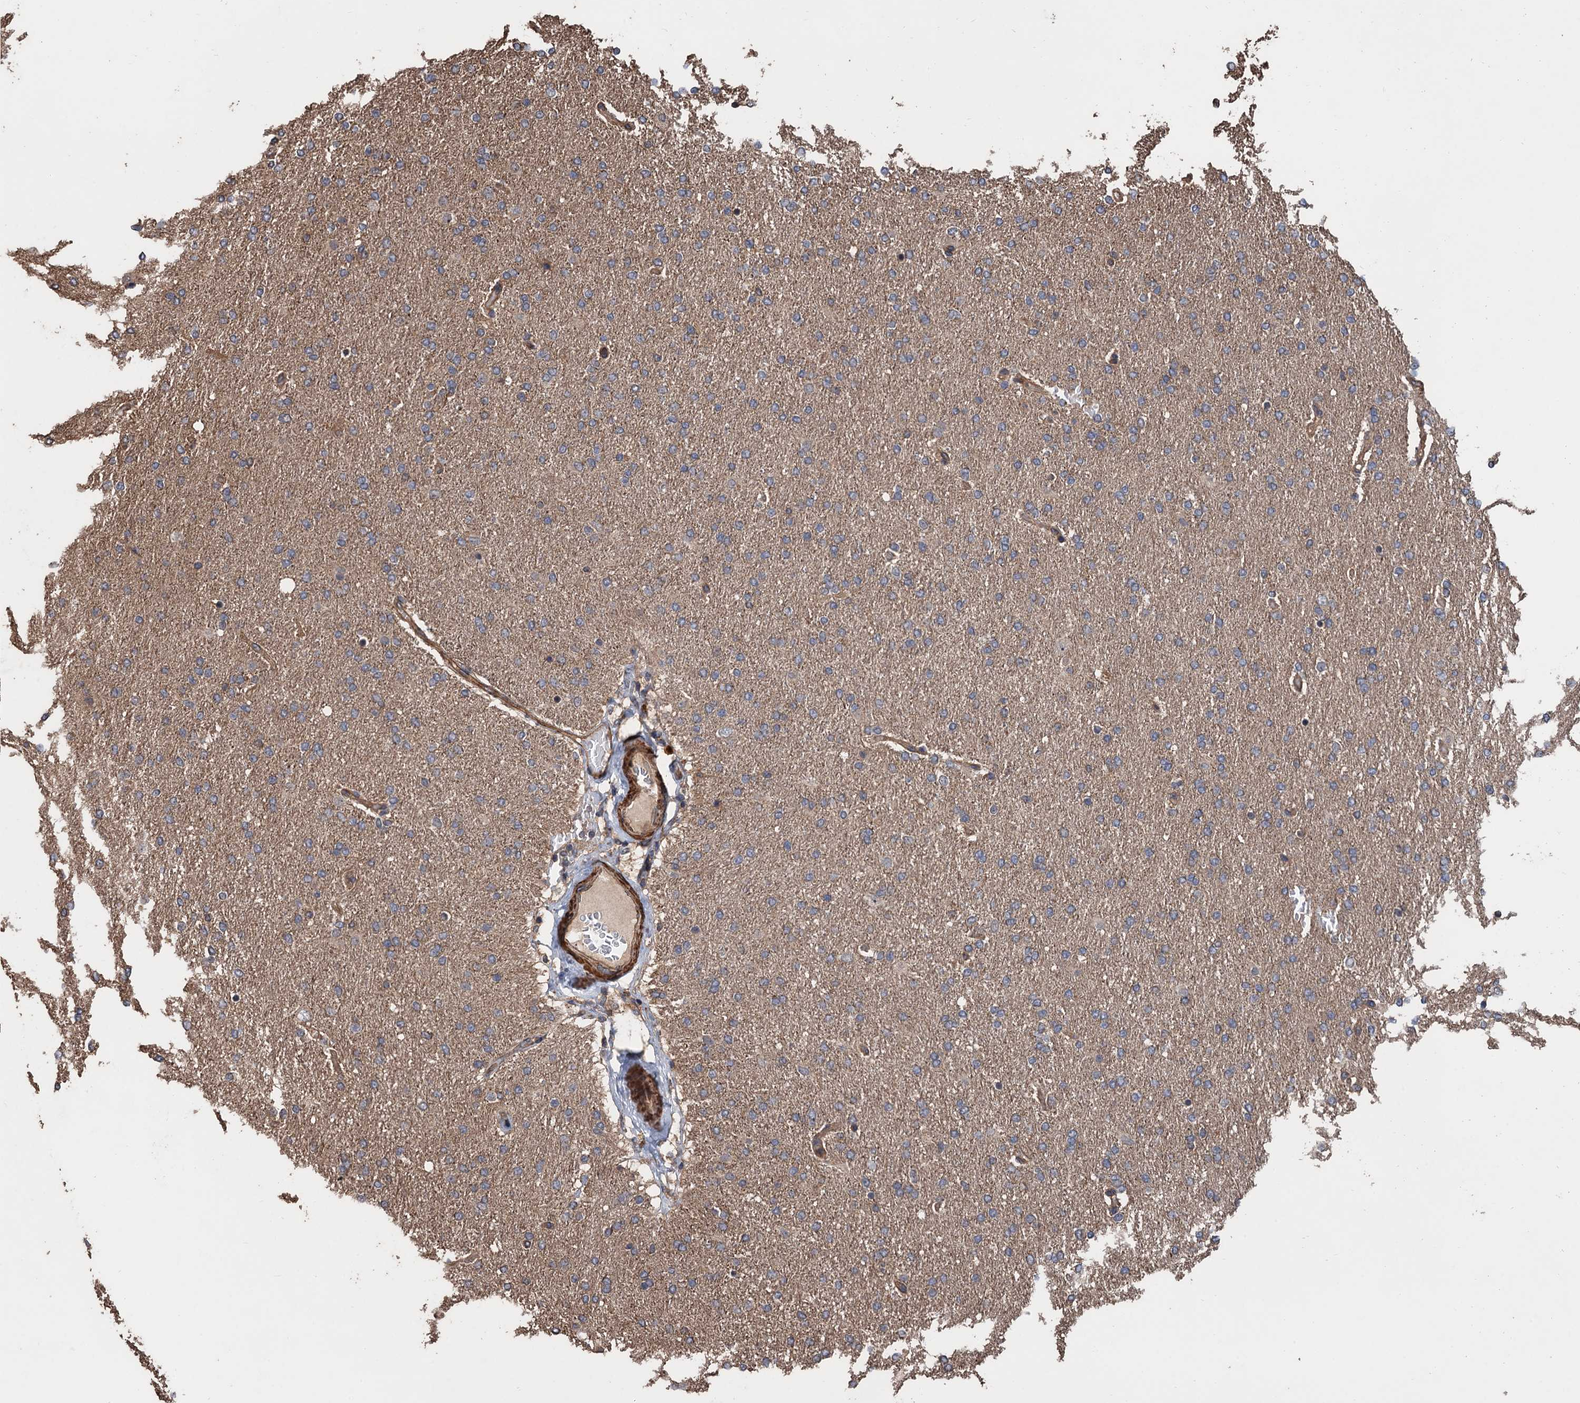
{"staining": {"intensity": "weak", "quantity": "25%-75%", "location": "cytoplasmic/membranous"}, "tissue": "glioma", "cell_type": "Tumor cells", "image_type": "cancer", "snomed": [{"axis": "morphology", "description": "Glioma, malignant, High grade"}, {"axis": "topography", "description": "Brain"}], "caption": "Immunohistochemistry (IHC) staining of glioma, which shows low levels of weak cytoplasmic/membranous expression in about 25%-75% of tumor cells indicating weak cytoplasmic/membranous protein staining. The staining was performed using DAB (3,3'-diaminobenzidine) (brown) for protein detection and nuclei were counterstained in hematoxylin (blue).", "gene": "PPP4R1", "patient": {"sex": "male", "age": 72}}